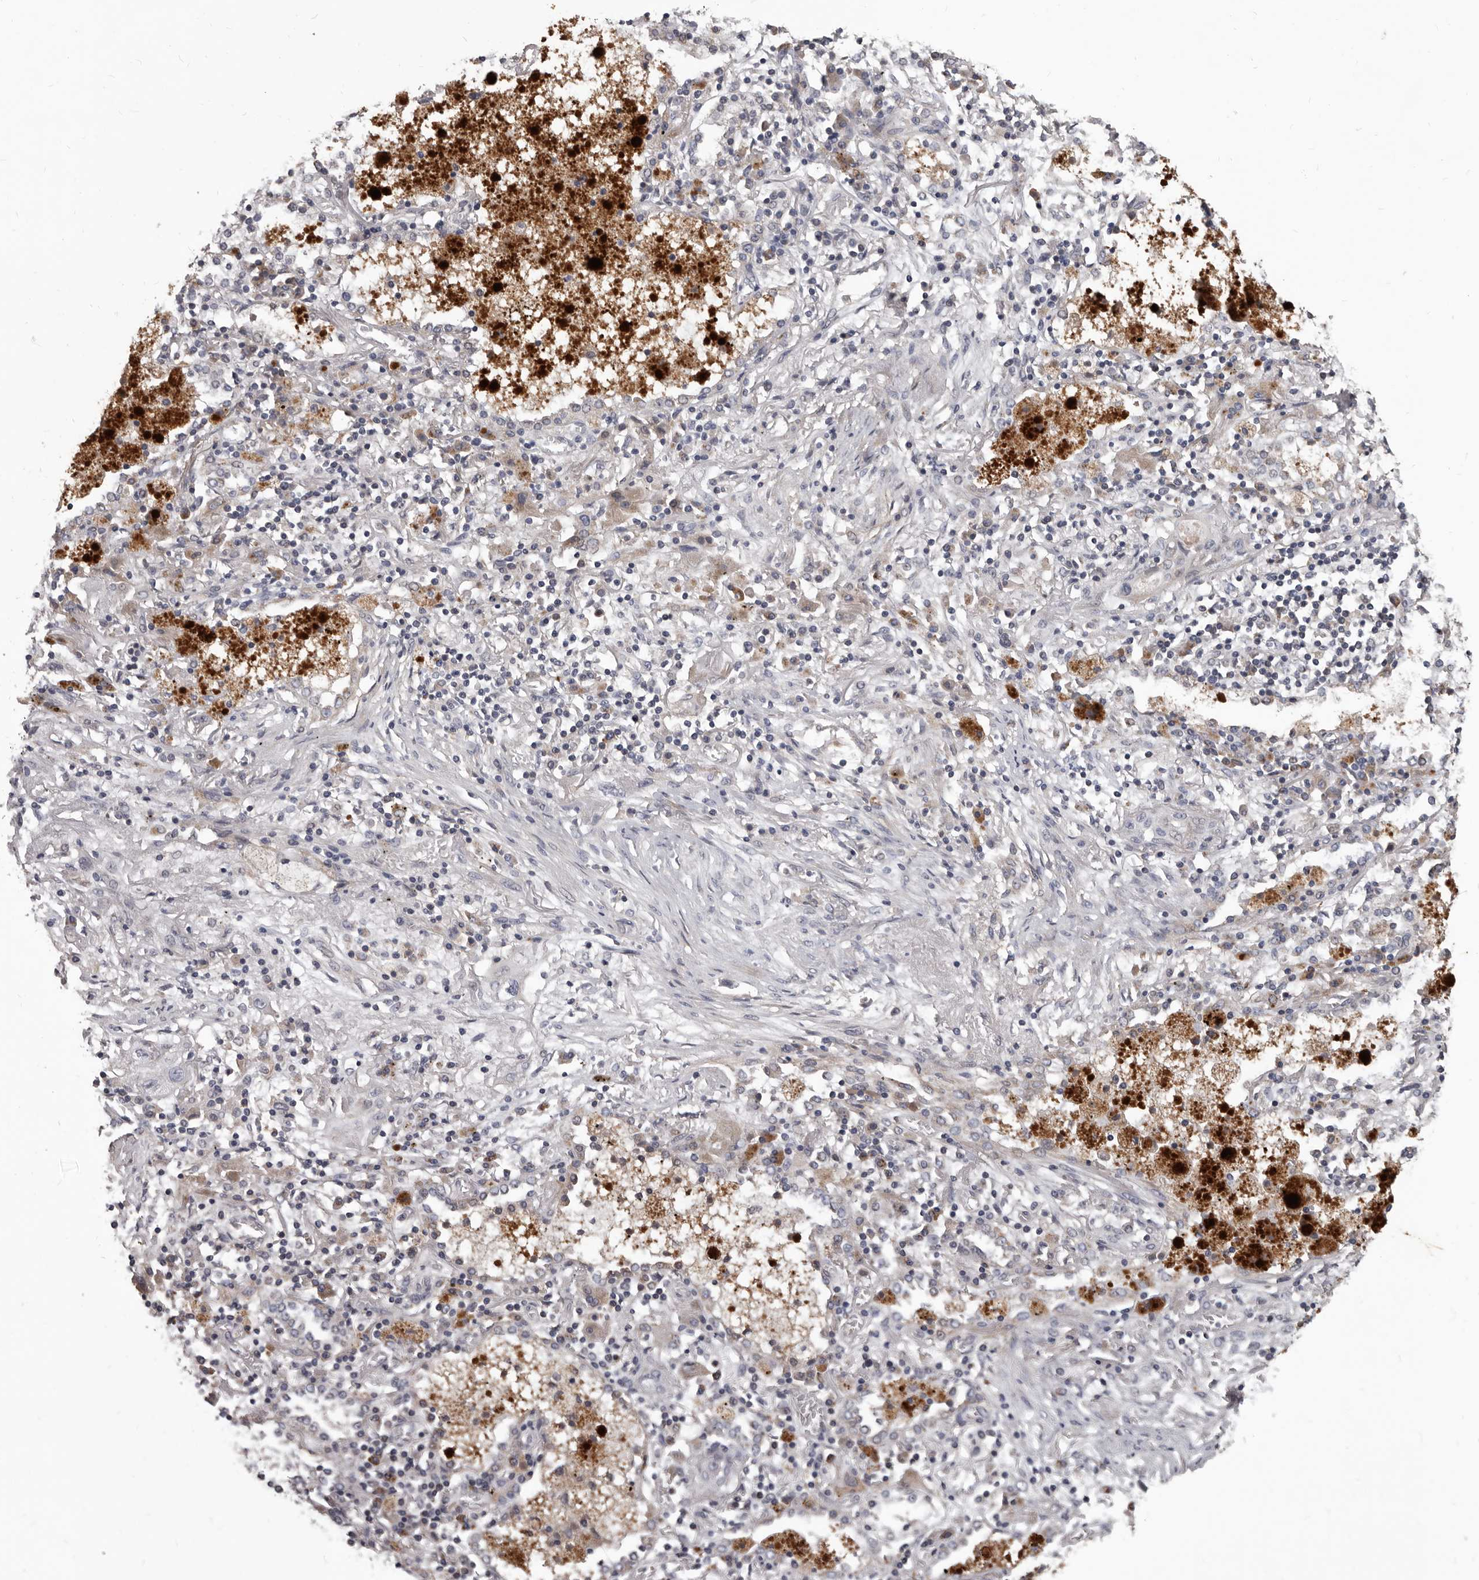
{"staining": {"intensity": "negative", "quantity": "none", "location": "none"}, "tissue": "lung cancer", "cell_type": "Tumor cells", "image_type": "cancer", "snomed": [{"axis": "morphology", "description": "Squamous cell carcinoma, NOS"}, {"axis": "topography", "description": "Lung"}], "caption": "This is an immunohistochemistry (IHC) micrograph of human lung cancer. There is no staining in tumor cells.", "gene": "ALDH5A1", "patient": {"sex": "female", "age": 47}}